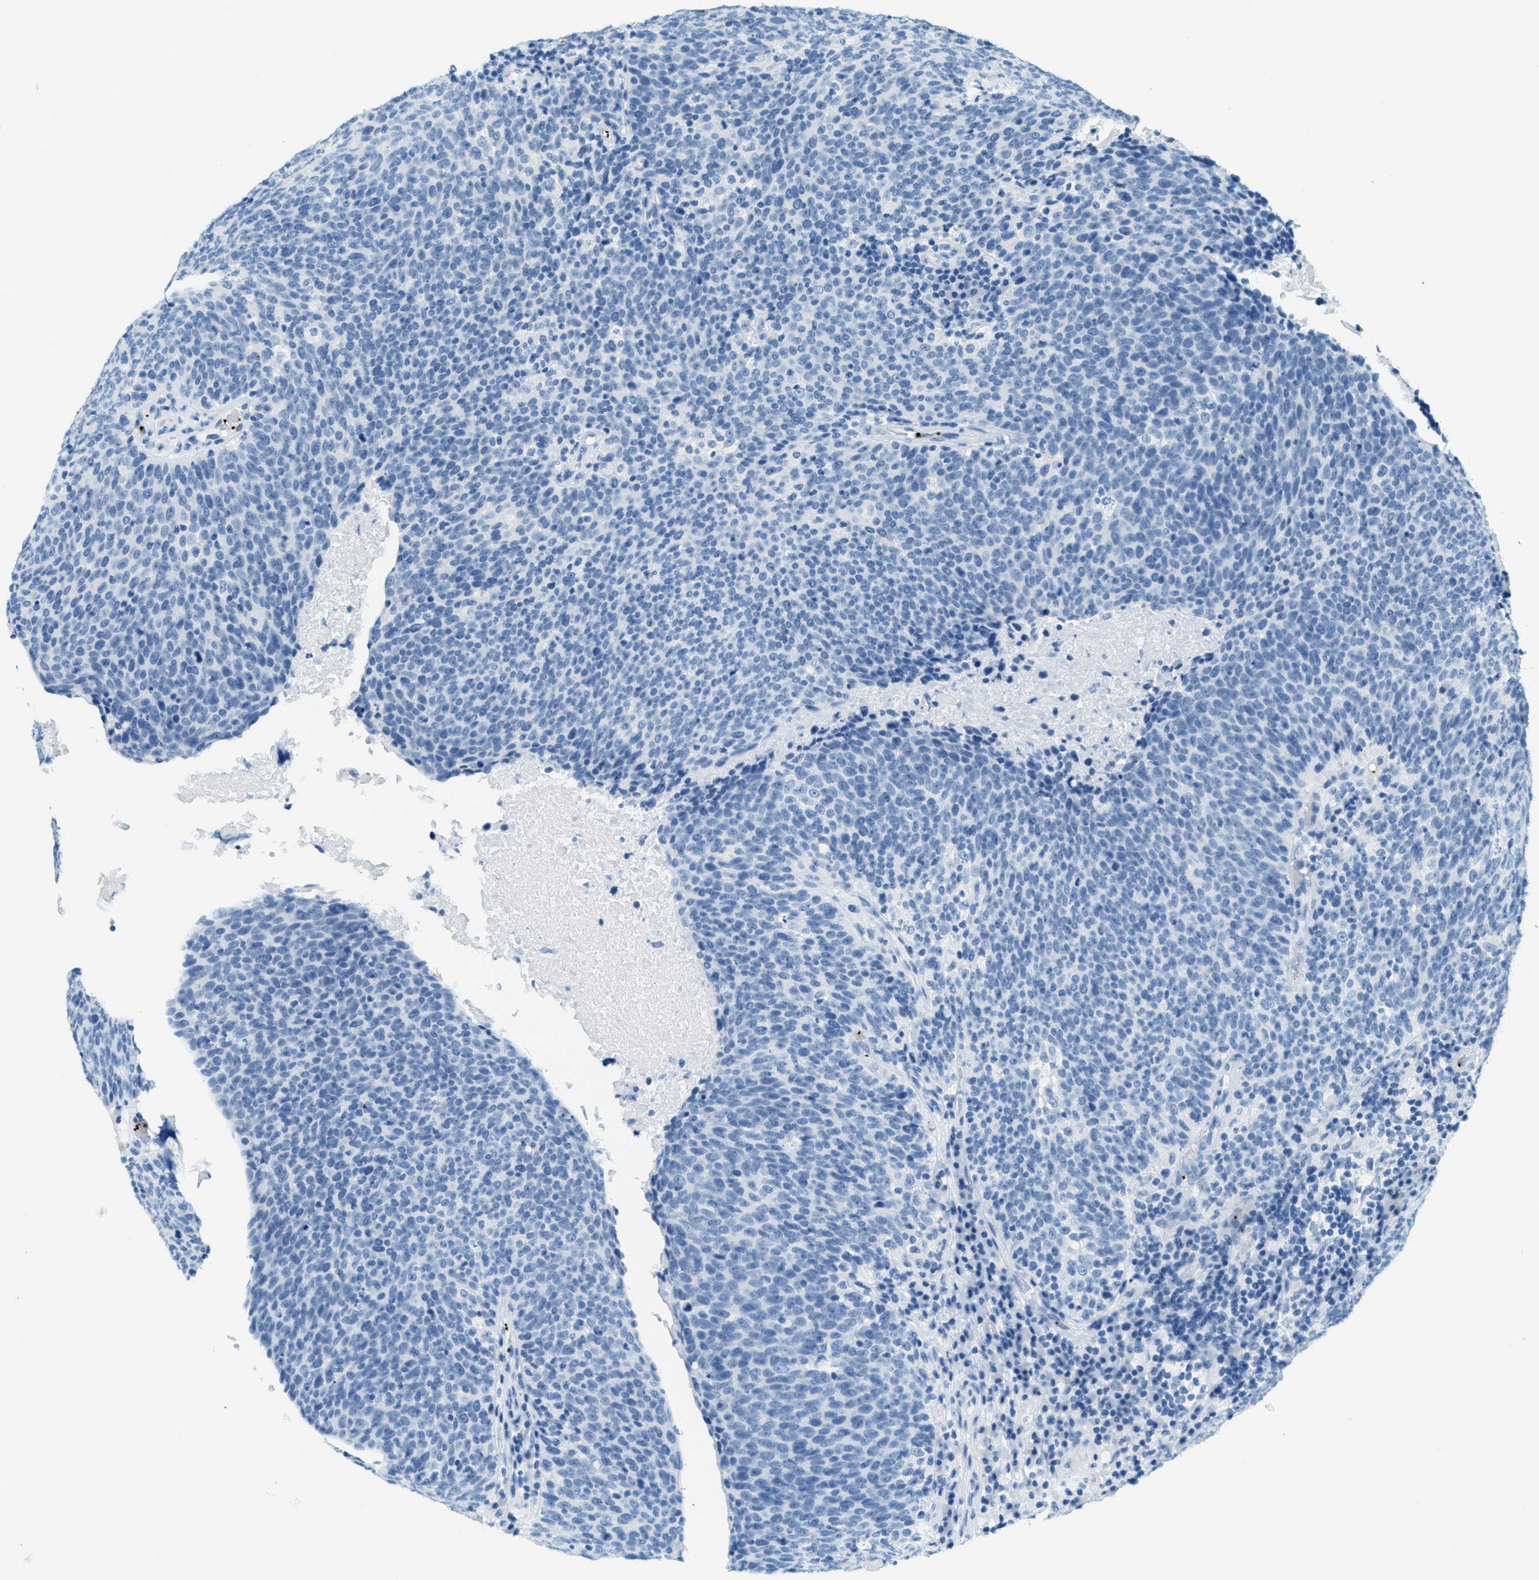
{"staining": {"intensity": "negative", "quantity": "none", "location": "none"}, "tissue": "head and neck cancer", "cell_type": "Tumor cells", "image_type": "cancer", "snomed": [{"axis": "morphology", "description": "Squamous cell carcinoma, NOS"}, {"axis": "morphology", "description": "Squamous cell carcinoma, metastatic, NOS"}, {"axis": "topography", "description": "Lymph node"}, {"axis": "topography", "description": "Head-Neck"}], "caption": "Immunohistochemistry photomicrograph of human squamous cell carcinoma (head and neck) stained for a protein (brown), which displays no staining in tumor cells.", "gene": "PPBP", "patient": {"sex": "male", "age": 62}}